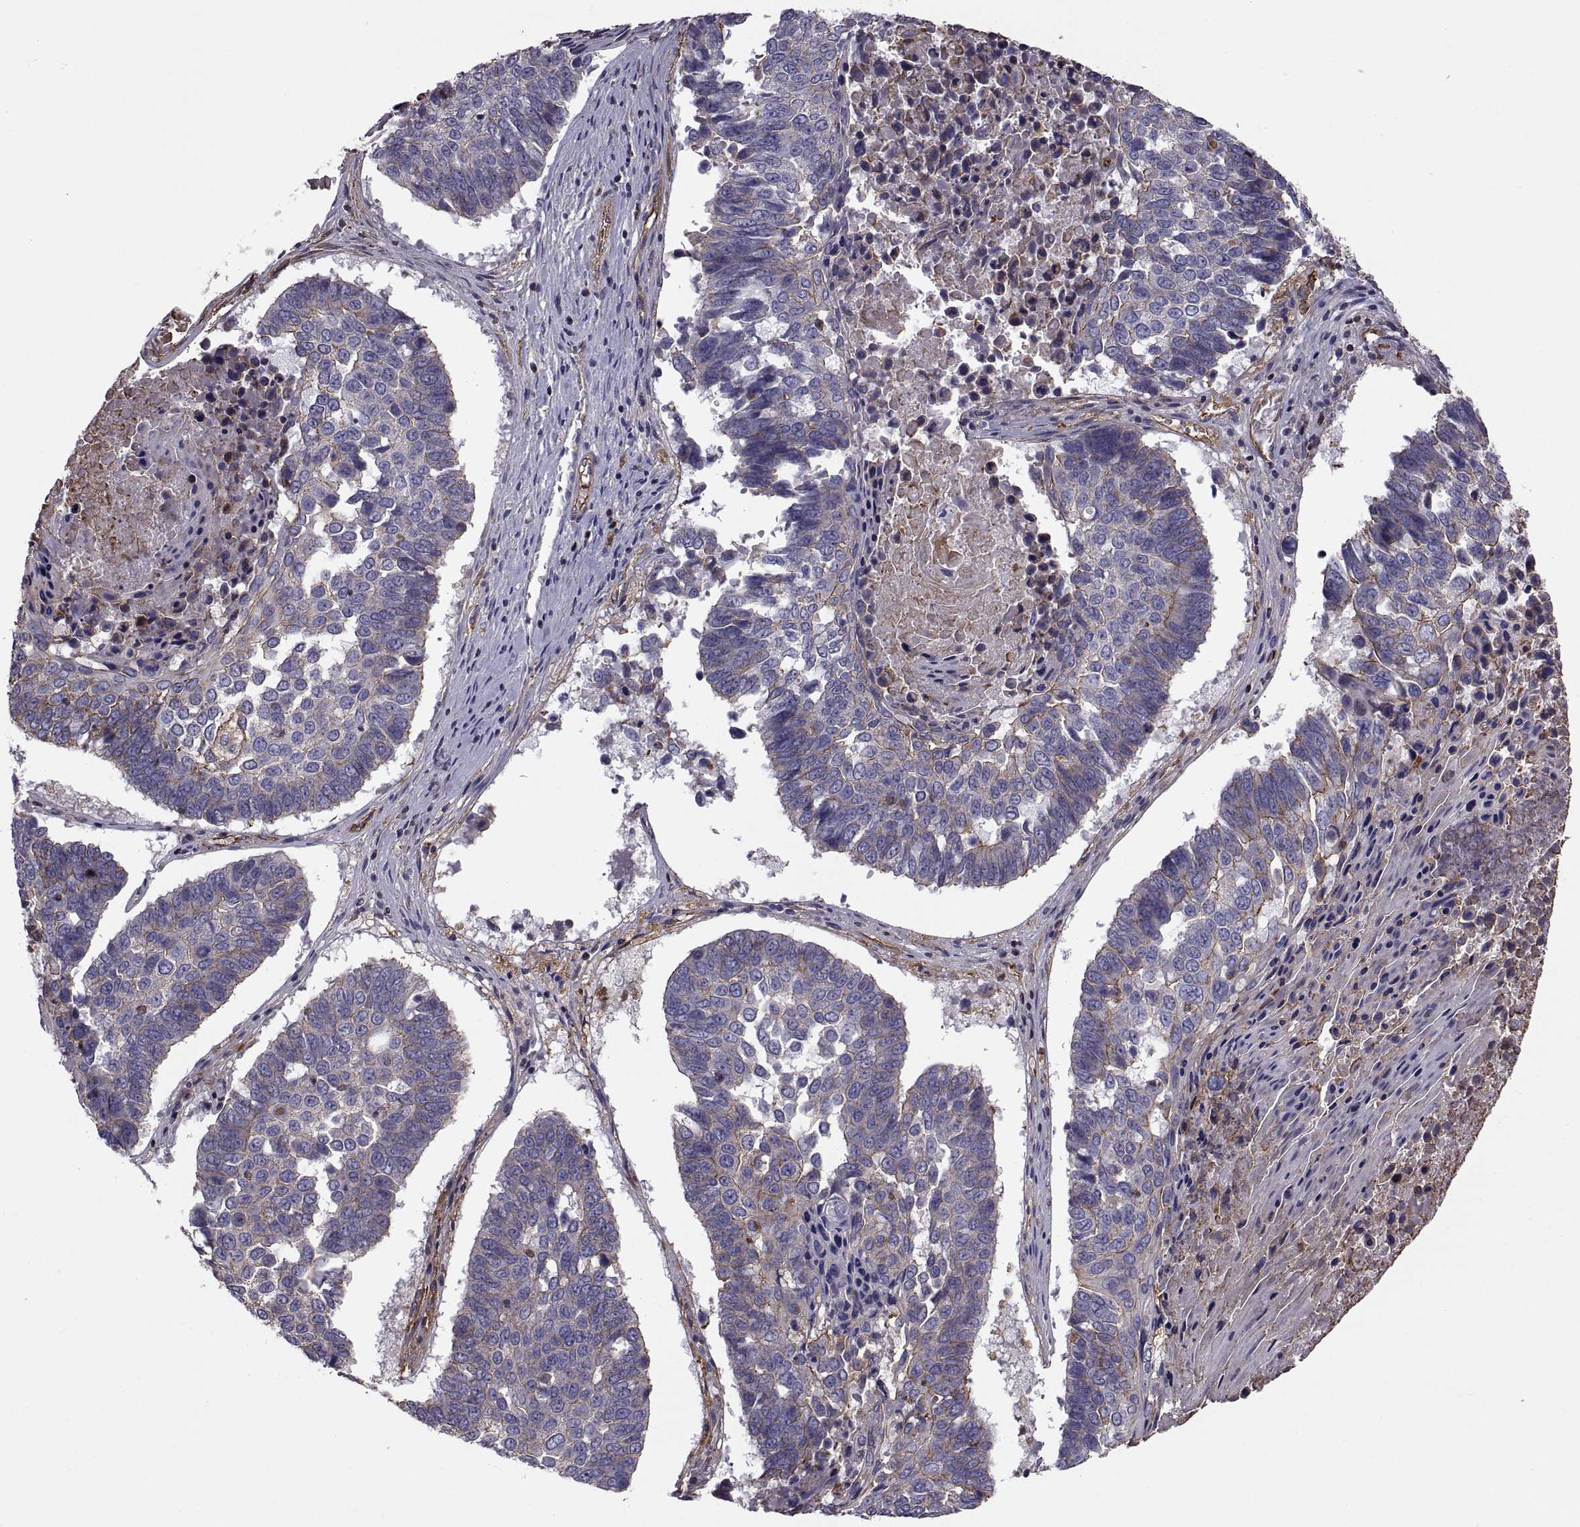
{"staining": {"intensity": "negative", "quantity": "none", "location": "none"}, "tissue": "lung cancer", "cell_type": "Tumor cells", "image_type": "cancer", "snomed": [{"axis": "morphology", "description": "Squamous cell carcinoma, NOS"}, {"axis": "topography", "description": "Lung"}], "caption": "Immunohistochemistry image of human lung cancer stained for a protein (brown), which shows no positivity in tumor cells. (DAB IHC, high magnification).", "gene": "MYH9", "patient": {"sex": "male", "age": 73}}